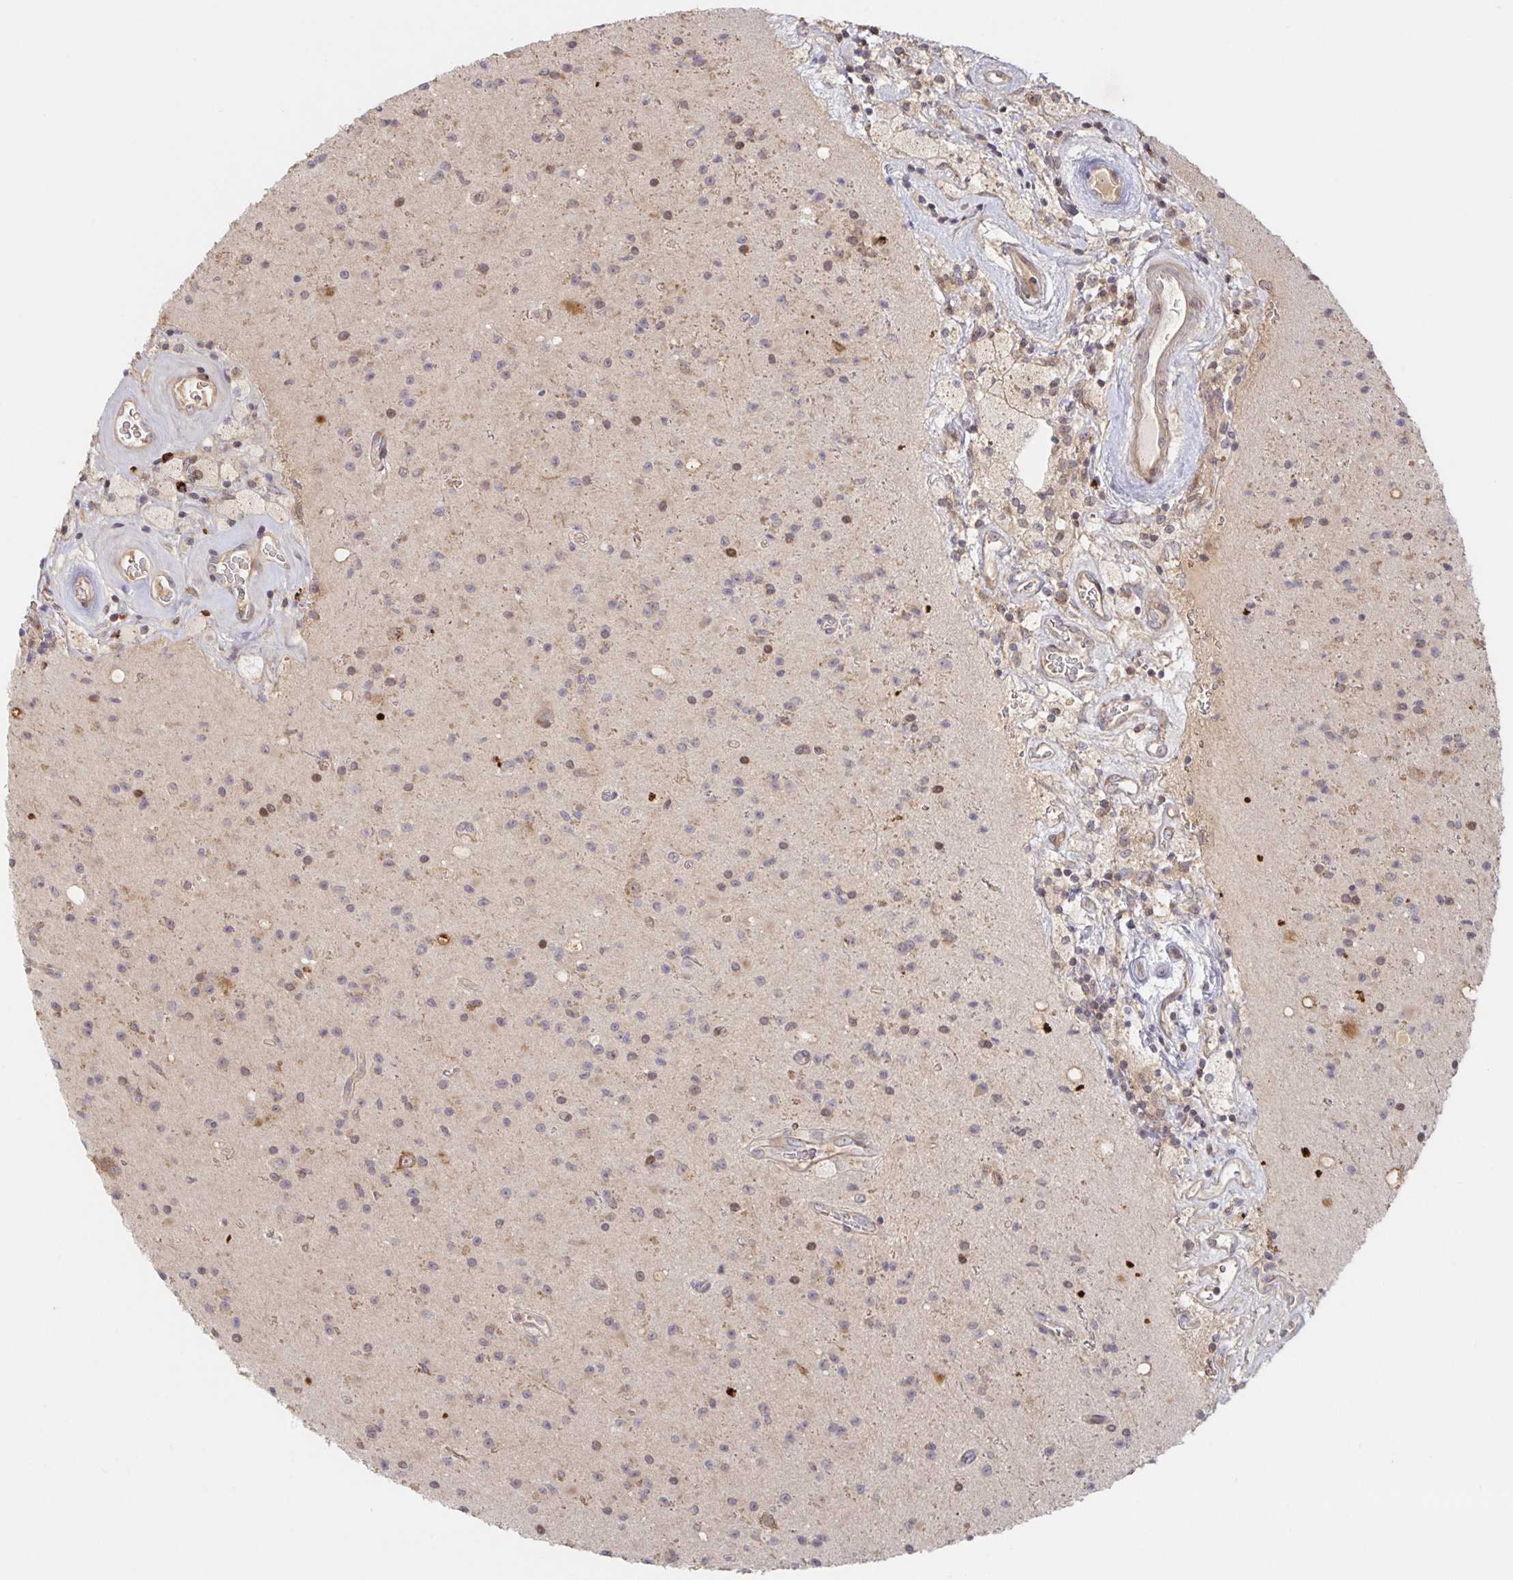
{"staining": {"intensity": "weak", "quantity": "<25%", "location": "cytoplasmic/membranous"}, "tissue": "glioma", "cell_type": "Tumor cells", "image_type": "cancer", "snomed": [{"axis": "morphology", "description": "Glioma, malignant, High grade"}, {"axis": "topography", "description": "Brain"}], "caption": "There is no significant expression in tumor cells of glioma. Brightfield microscopy of immunohistochemistry stained with DAB (3,3'-diaminobenzidine) (brown) and hematoxylin (blue), captured at high magnification.", "gene": "AACS", "patient": {"sex": "male", "age": 36}}